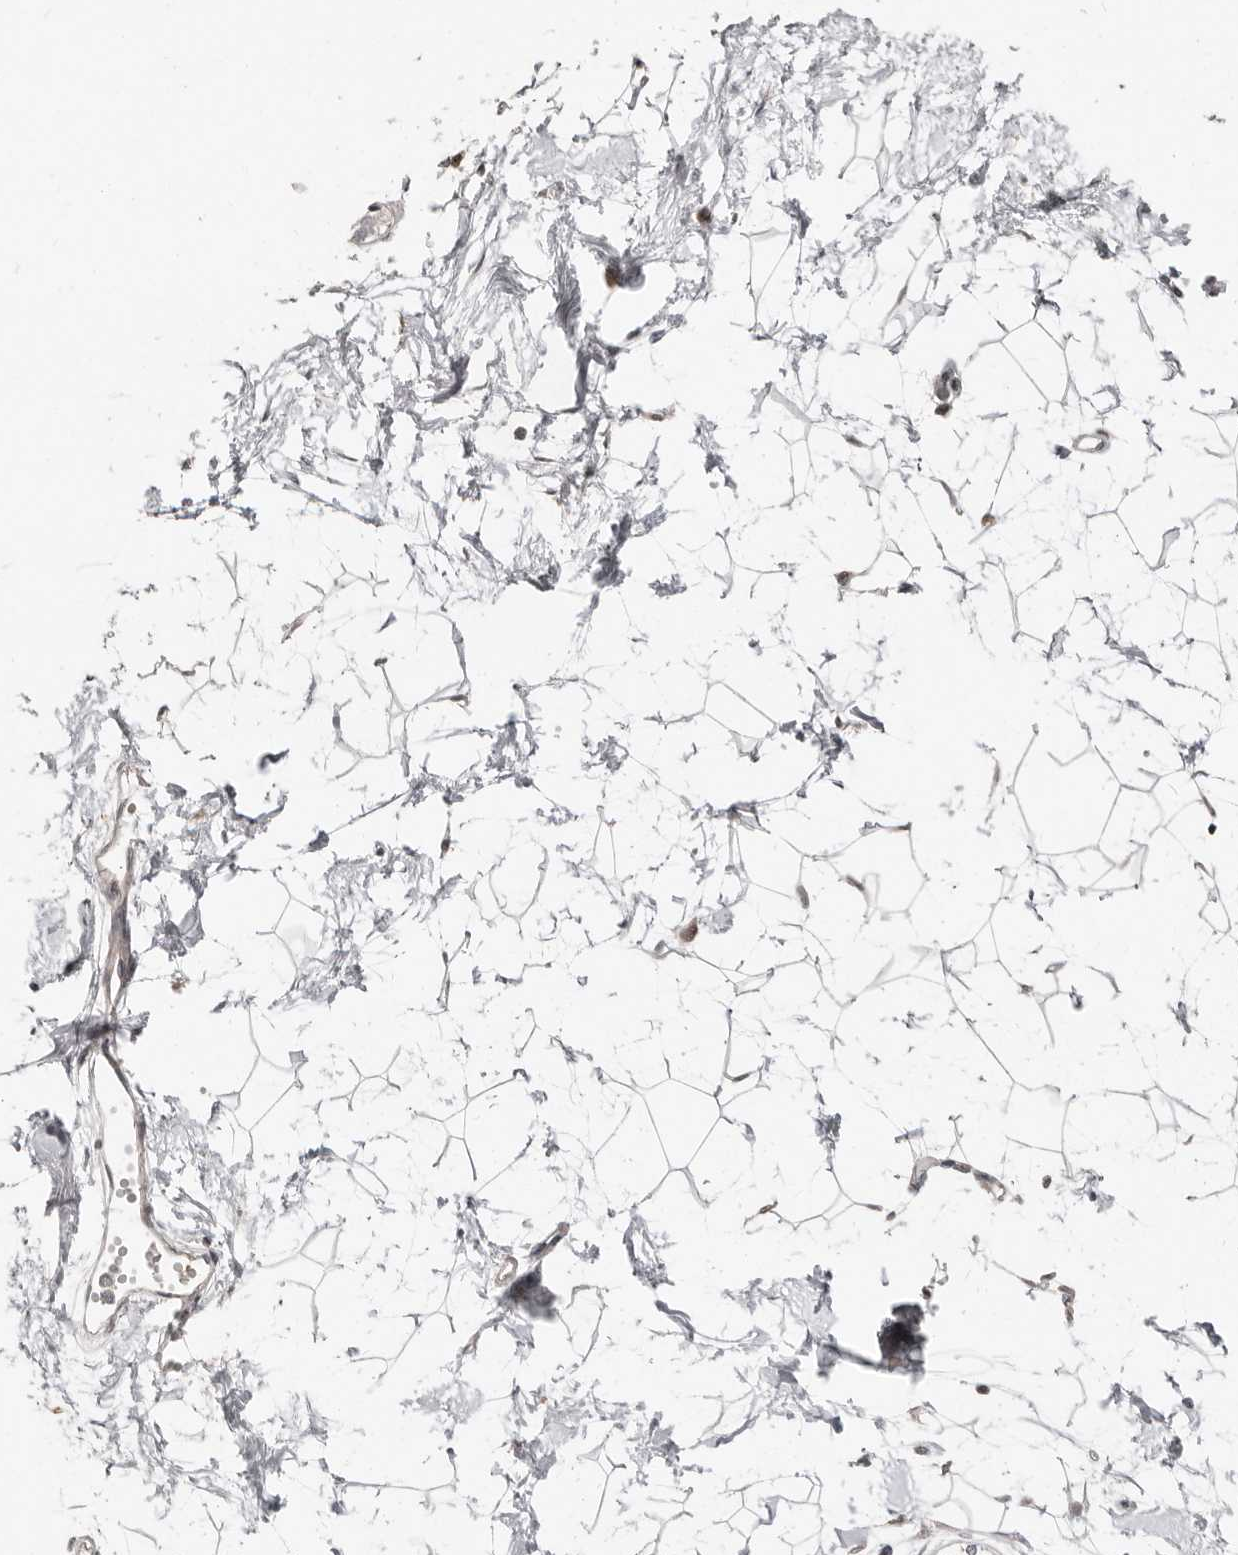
{"staining": {"intensity": "negative", "quantity": "none", "location": "none"}, "tissue": "breast", "cell_type": "Adipocytes", "image_type": "normal", "snomed": [{"axis": "morphology", "description": "Normal tissue, NOS"}, {"axis": "topography", "description": "Breast"}], "caption": "An immunohistochemistry (IHC) photomicrograph of unremarkable breast is shown. There is no staining in adipocytes of breast. (Stains: DAB (3,3'-diaminobenzidine) immunohistochemistry with hematoxylin counter stain, Microscopy: brightfield microscopy at high magnification).", "gene": "APOL6", "patient": {"sex": "female", "age": 45}}